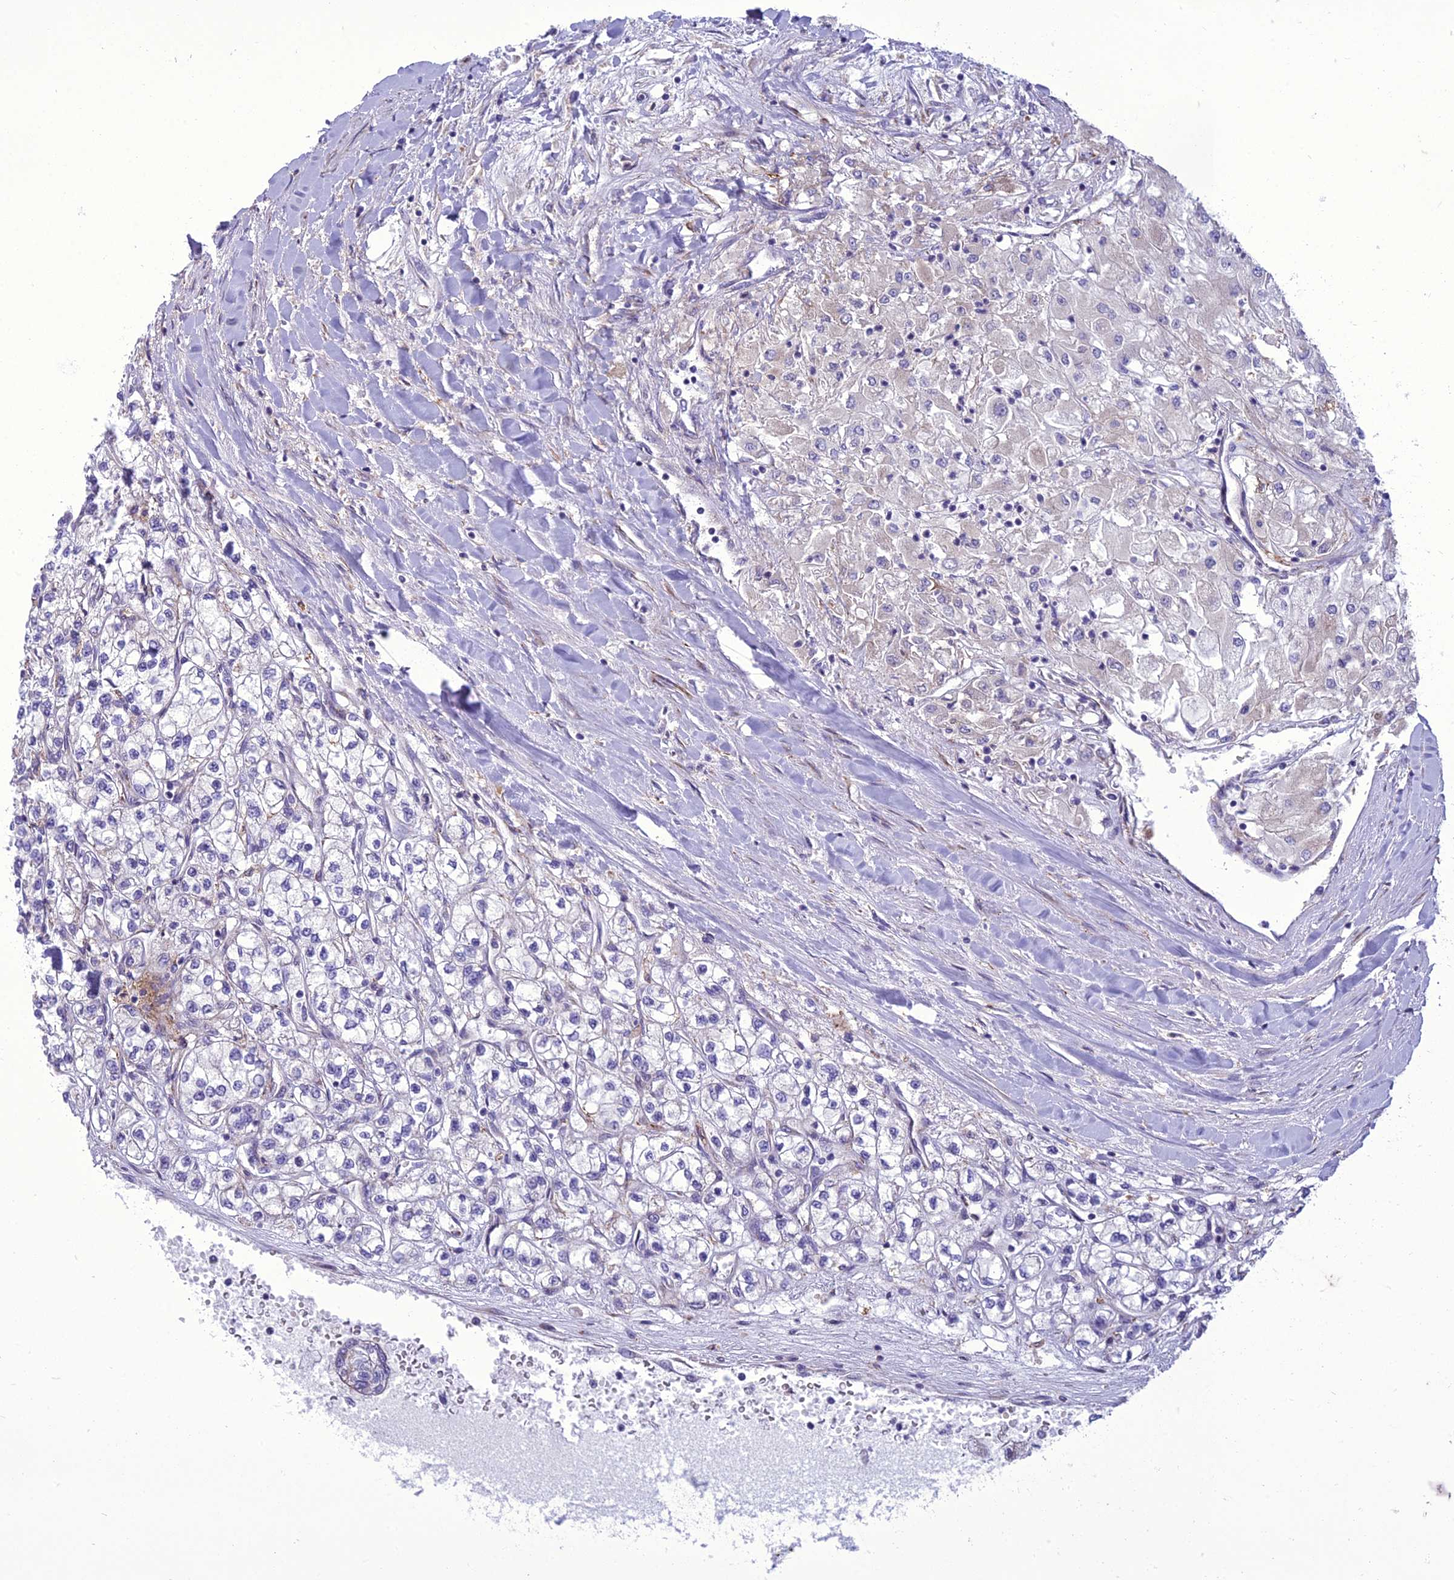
{"staining": {"intensity": "negative", "quantity": "none", "location": "none"}, "tissue": "renal cancer", "cell_type": "Tumor cells", "image_type": "cancer", "snomed": [{"axis": "morphology", "description": "Adenocarcinoma, NOS"}, {"axis": "topography", "description": "Kidney"}], "caption": "This is a image of IHC staining of renal cancer (adenocarcinoma), which shows no expression in tumor cells.", "gene": "NEURL2", "patient": {"sex": "male", "age": 80}}